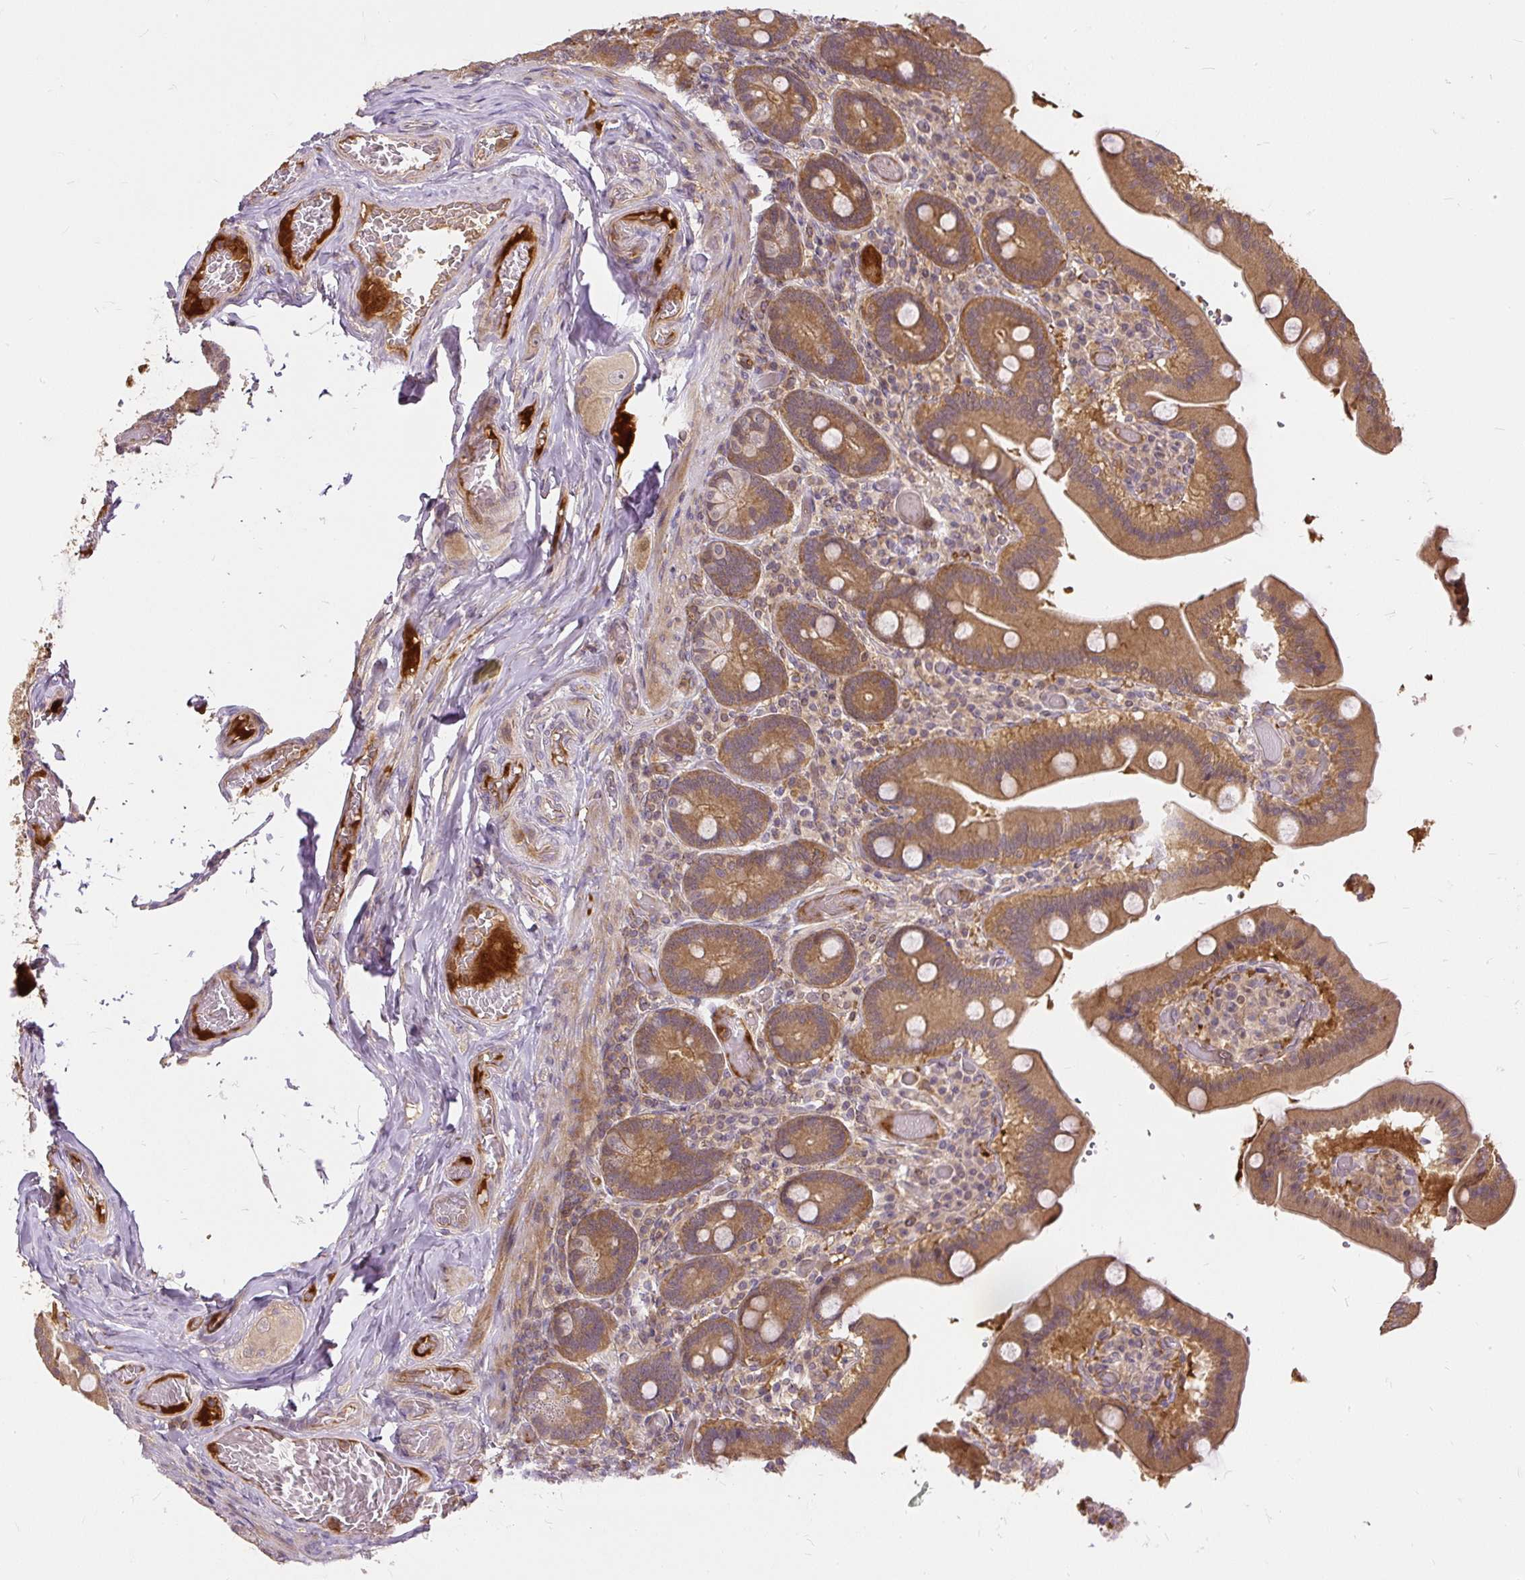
{"staining": {"intensity": "moderate", "quantity": ">75%", "location": "cytoplasmic/membranous"}, "tissue": "duodenum", "cell_type": "Glandular cells", "image_type": "normal", "snomed": [{"axis": "morphology", "description": "Normal tissue, NOS"}, {"axis": "topography", "description": "Duodenum"}], "caption": "Glandular cells reveal medium levels of moderate cytoplasmic/membranous positivity in about >75% of cells in benign human duodenum.", "gene": "AP5S1", "patient": {"sex": "female", "age": 62}}